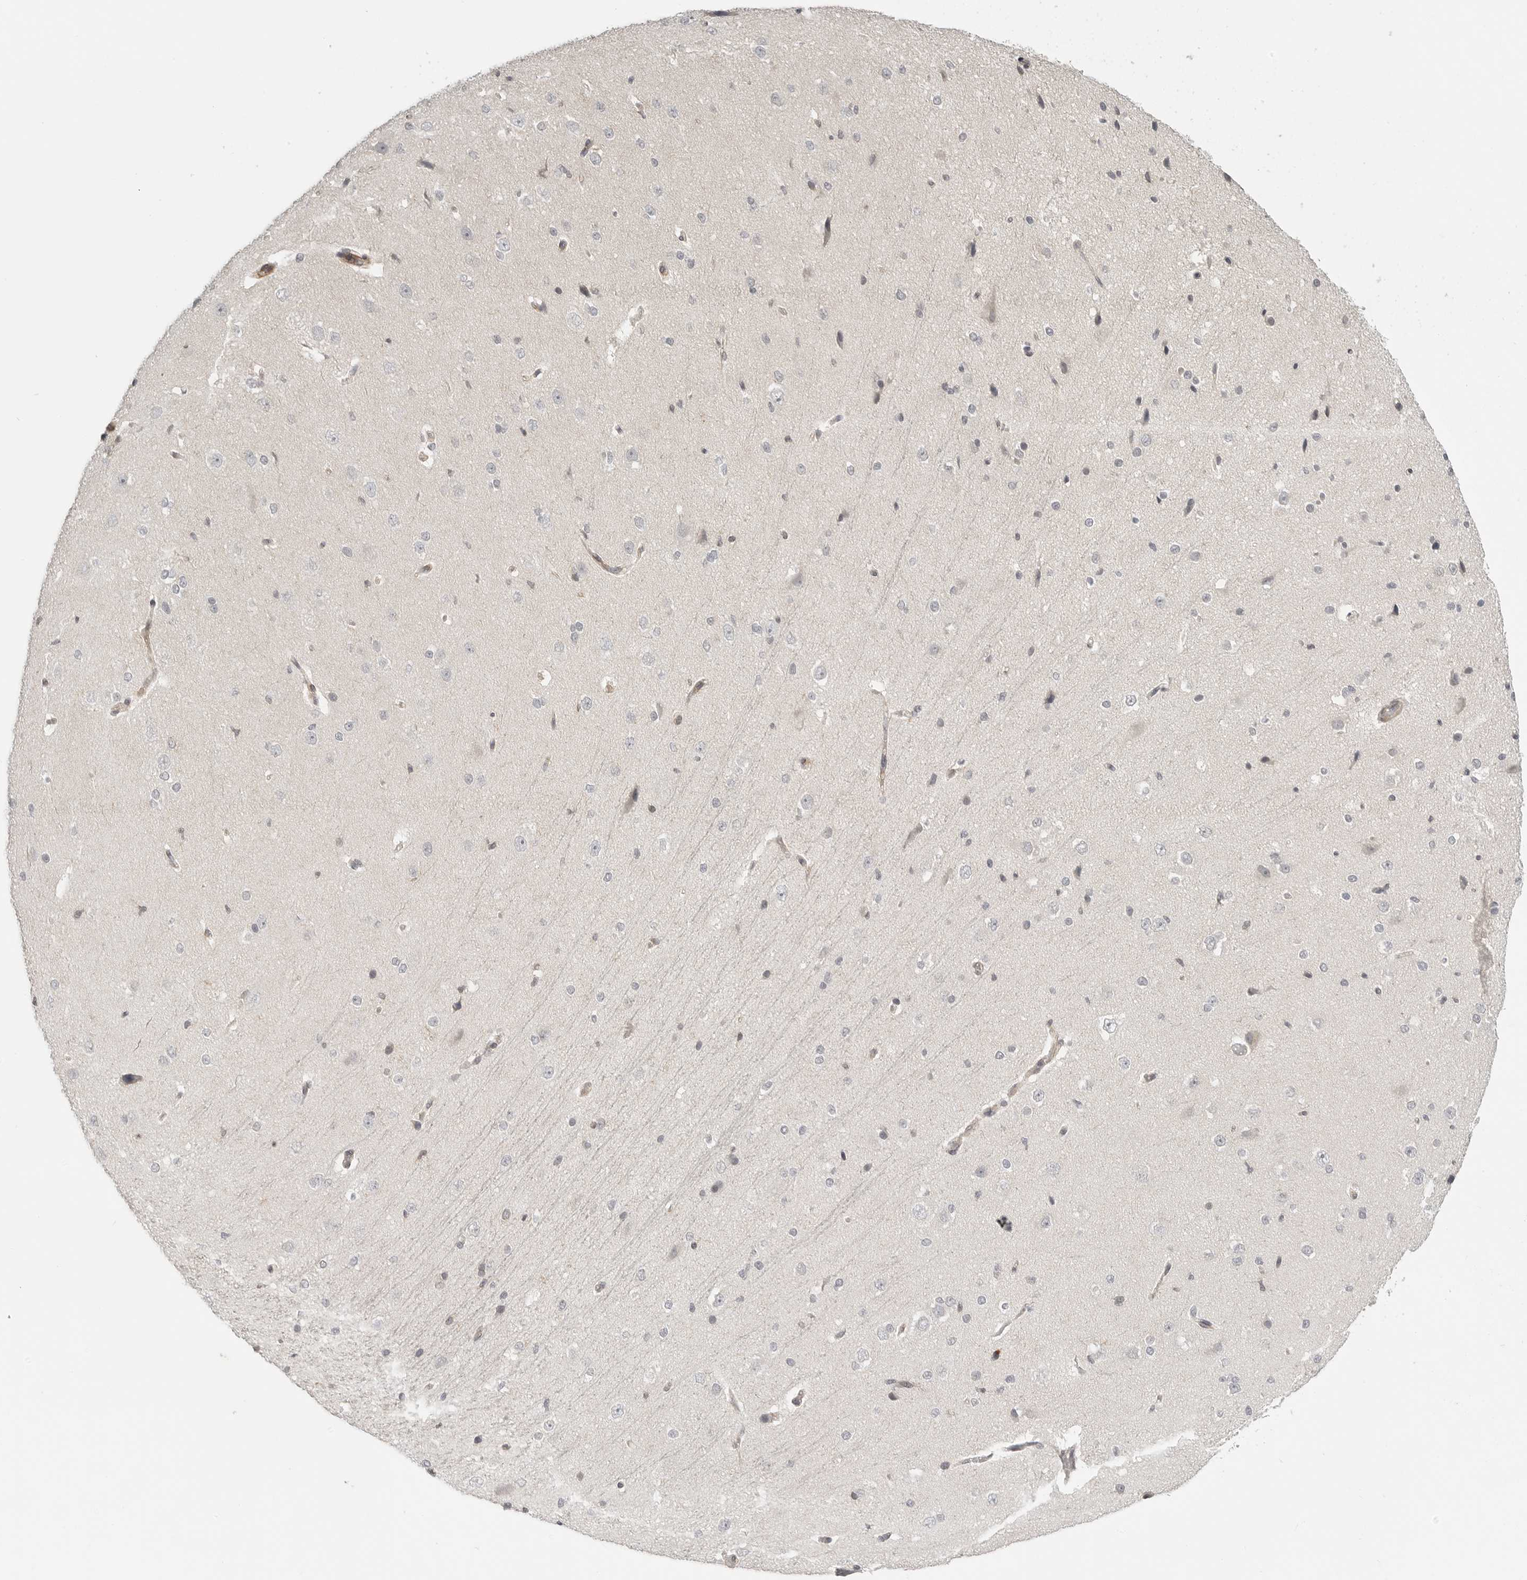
{"staining": {"intensity": "weak", "quantity": "<25%", "location": "cytoplasmic/membranous"}, "tissue": "cerebral cortex", "cell_type": "Endothelial cells", "image_type": "normal", "snomed": [{"axis": "morphology", "description": "Normal tissue, NOS"}, {"axis": "morphology", "description": "Developmental malformation"}, {"axis": "topography", "description": "Cerebral cortex"}], "caption": "Endothelial cells show no significant expression in benign cerebral cortex.", "gene": "SH3KBP1", "patient": {"sex": "female", "age": 30}}